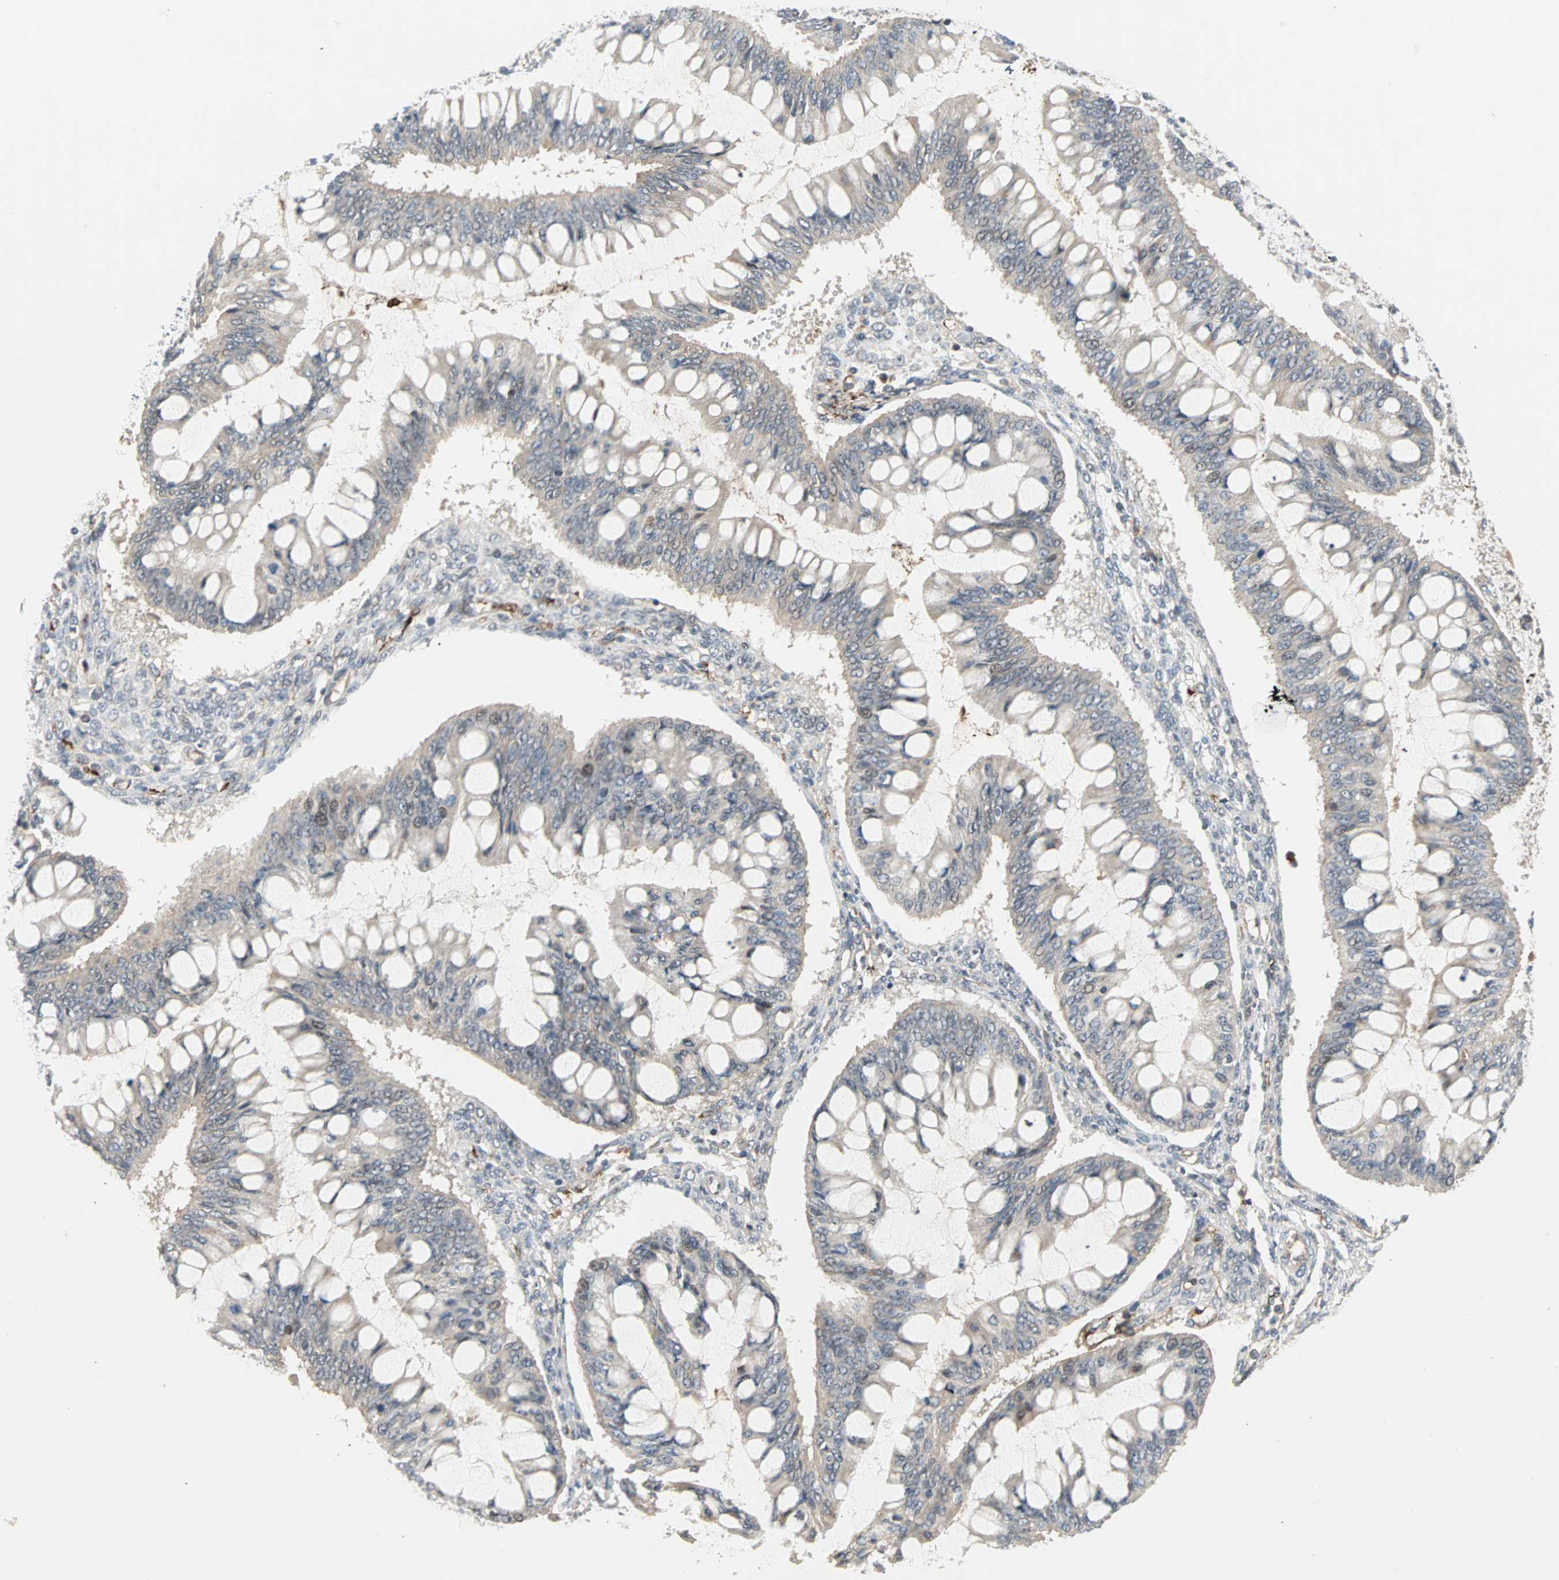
{"staining": {"intensity": "negative", "quantity": "none", "location": "none"}, "tissue": "ovarian cancer", "cell_type": "Tumor cells", "image_type": "cancer", "snomed": [{"axis": "morphology", "description": "Cystadenocarcinoma, mucinous, NOS"}, {"axis": "topography", "description": "Ovary"}], "caption": "IHC photomicrograph of ovarian cancer stained for a protein (brown), which shows no expression in tumor cells.", "gene": "PROS1", "patient": {"sex": "female", "age": 73}}